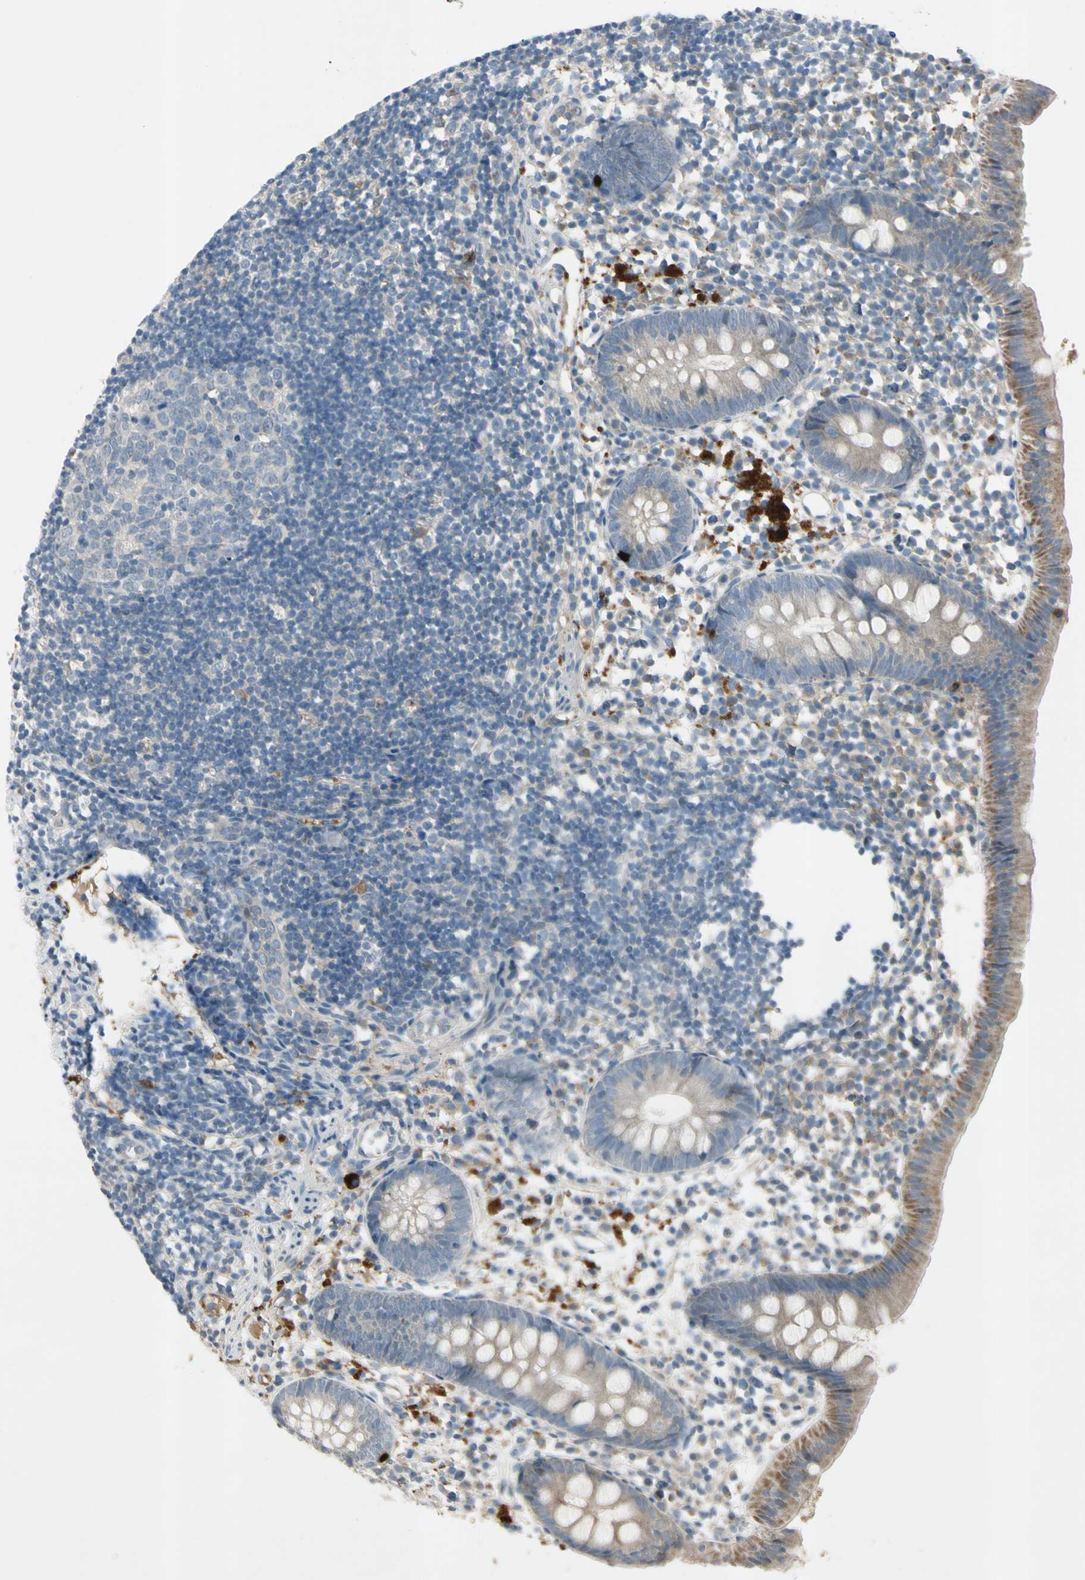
{"staining": {"intensity": "moderate", "quantity": "<25%", "location": "cytoplasmic/membranous"}, "tissue": "appendix", "cell_type": "Glandular cells", "image_type": "normal", "snomed": [{"axis": "morphology", "description": "Normal tissue, NOS"}, {"axis": "topography", "description": "Appendix"}], "caption": "Immunohistochemistry of unremarkable human appendix demonstrates low levels of moderate cytoplasmic/membranous staining in approximately <25% of glandular cells. Using DAB (3,3'-diaminobenzidine) (brown) and hematoxylin (blue) stains, captured at high magnification using brightfield microscopy.", "gene": "AATK", "patient": {"sex": "female", "age": 20}}